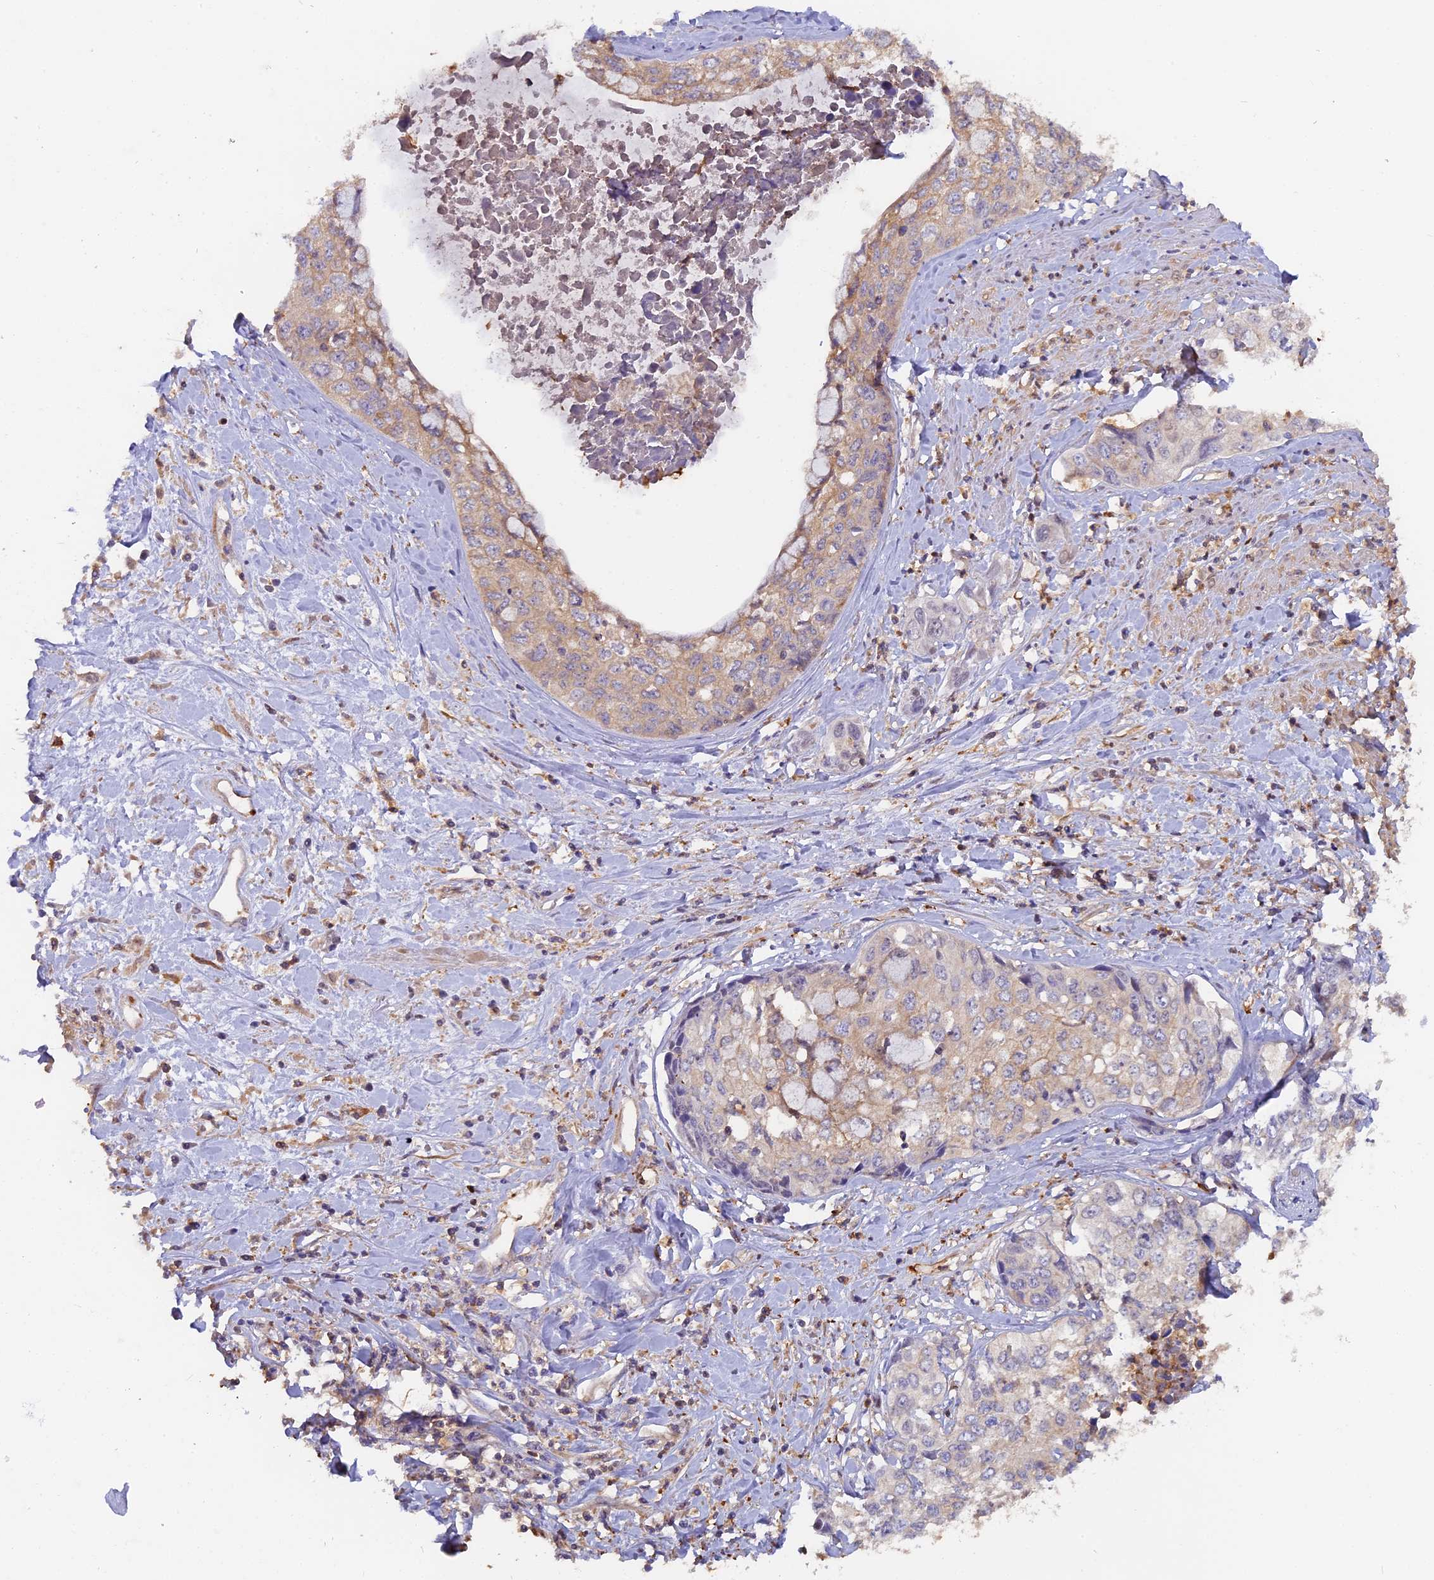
{"staining": {"intensity": "negative", "quantity": "none", "location": "none"}, "tissue": "cervical cancer", "cell_type": "Tumor cells", "image_type": "cancer", "snomed": [{"axis": "morphology", "description": "Squamous cell carcinoma, NOS"}, {"axis": "topography", "description": "Cervix"}], "caption": "A micrograph of cervical cancer stained for a protein displays no brown staining in tumor cells.", "gene": "FAM118B", "patient": {"sex": "female", "age": 31}}